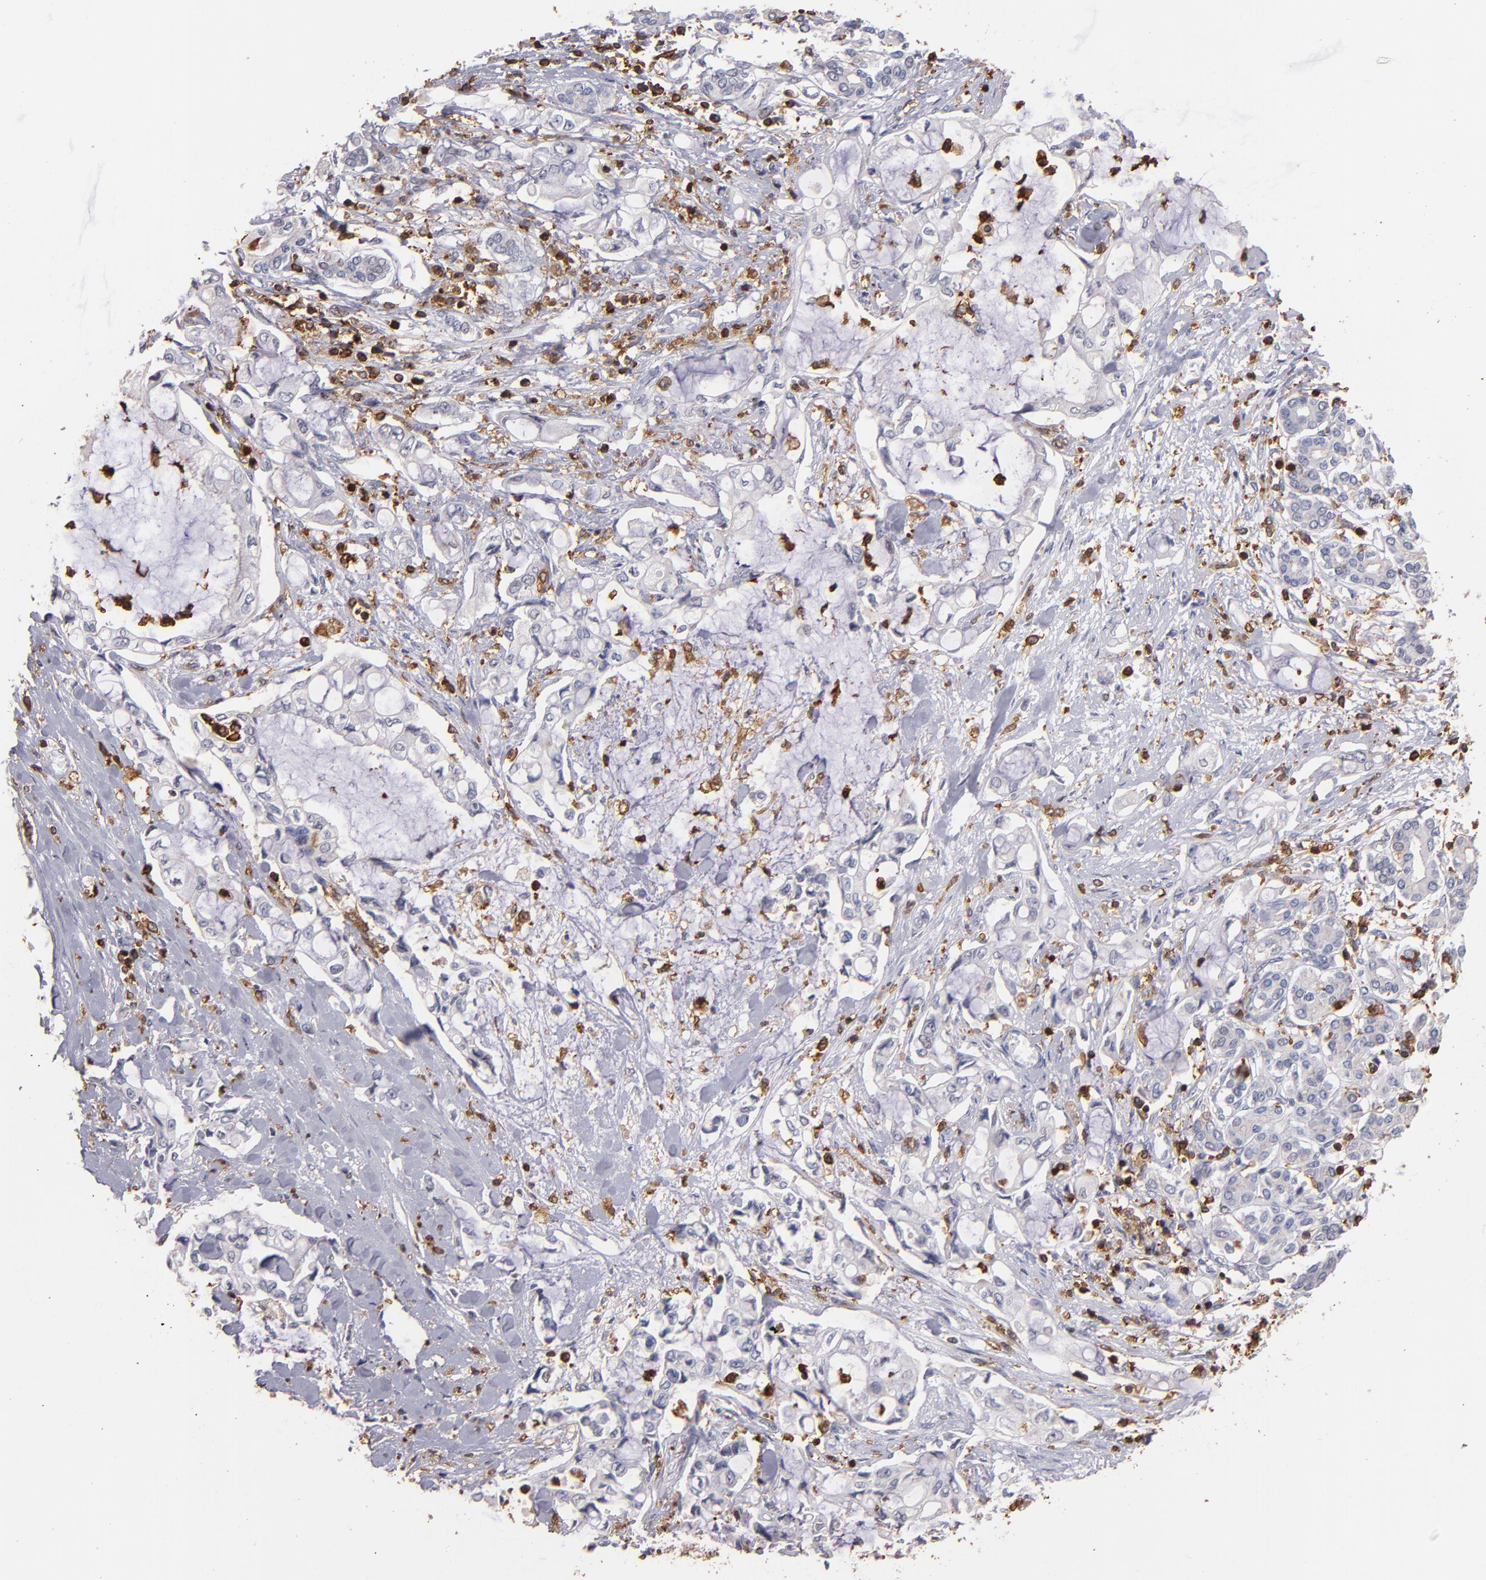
{"staining": {"intensity": "negative", "quantity": "none", "location": "none"}, "tissue": "pancreatic cancer", "cell_type": "Tumor cells", "image_type": "cancer", "snomed": [{"axis": "morphology", "description": "Adenocarcinoma, NOS"}, {"axis": "topography", "description": "Pancreas"}], "caption": "Pancreatic cancer stained for a protein using immunohistochemistry (IHC) shows no expression tumor cells.", "gene": "WAS", "patient": {"sex": "female", "age": 70}}